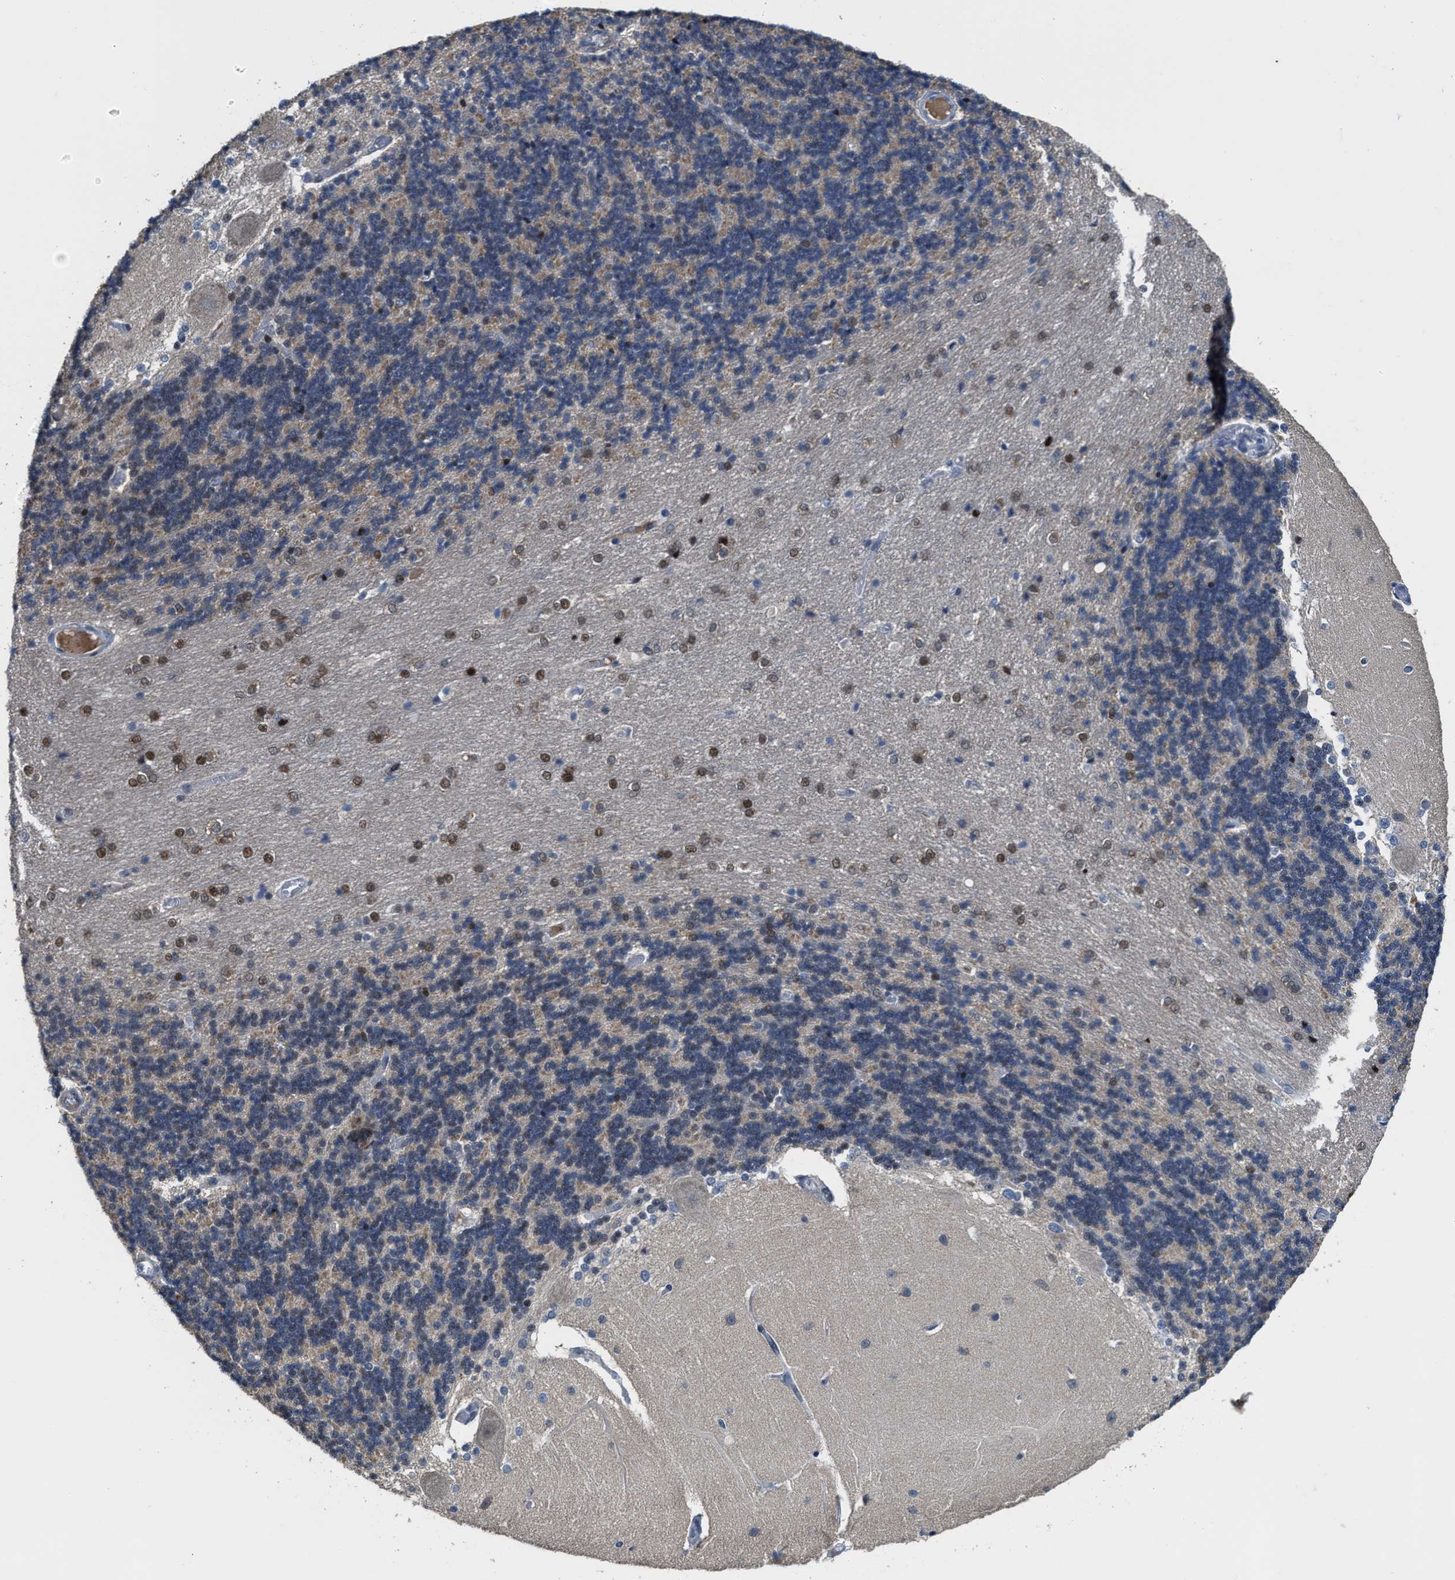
{"staining": {"intensity": "moderate", "quantity": "<25%", "location": "cytoplasmic/membranous,nuclear"}, "tissue": "cerebellum", "cell_type": "Cells in granular layer", "image_type": "normal", "snomed": [{"axis": "morphology", "description": "Normal tissue, NOS"}, {"axis": "topography", "description": "Cerebellum"}], "caption": "This image exhibits benign cerebellum stained with immunohistochemistry (IHC) to label a protein in brown. The cytoplasmic/membranous,nuclear of cells in granular layer show moderate positivity for the protein. Nuclei are counter-stained blue.", "gene": "ZNF20", "patient": {"sex": "female", "age": 54}}